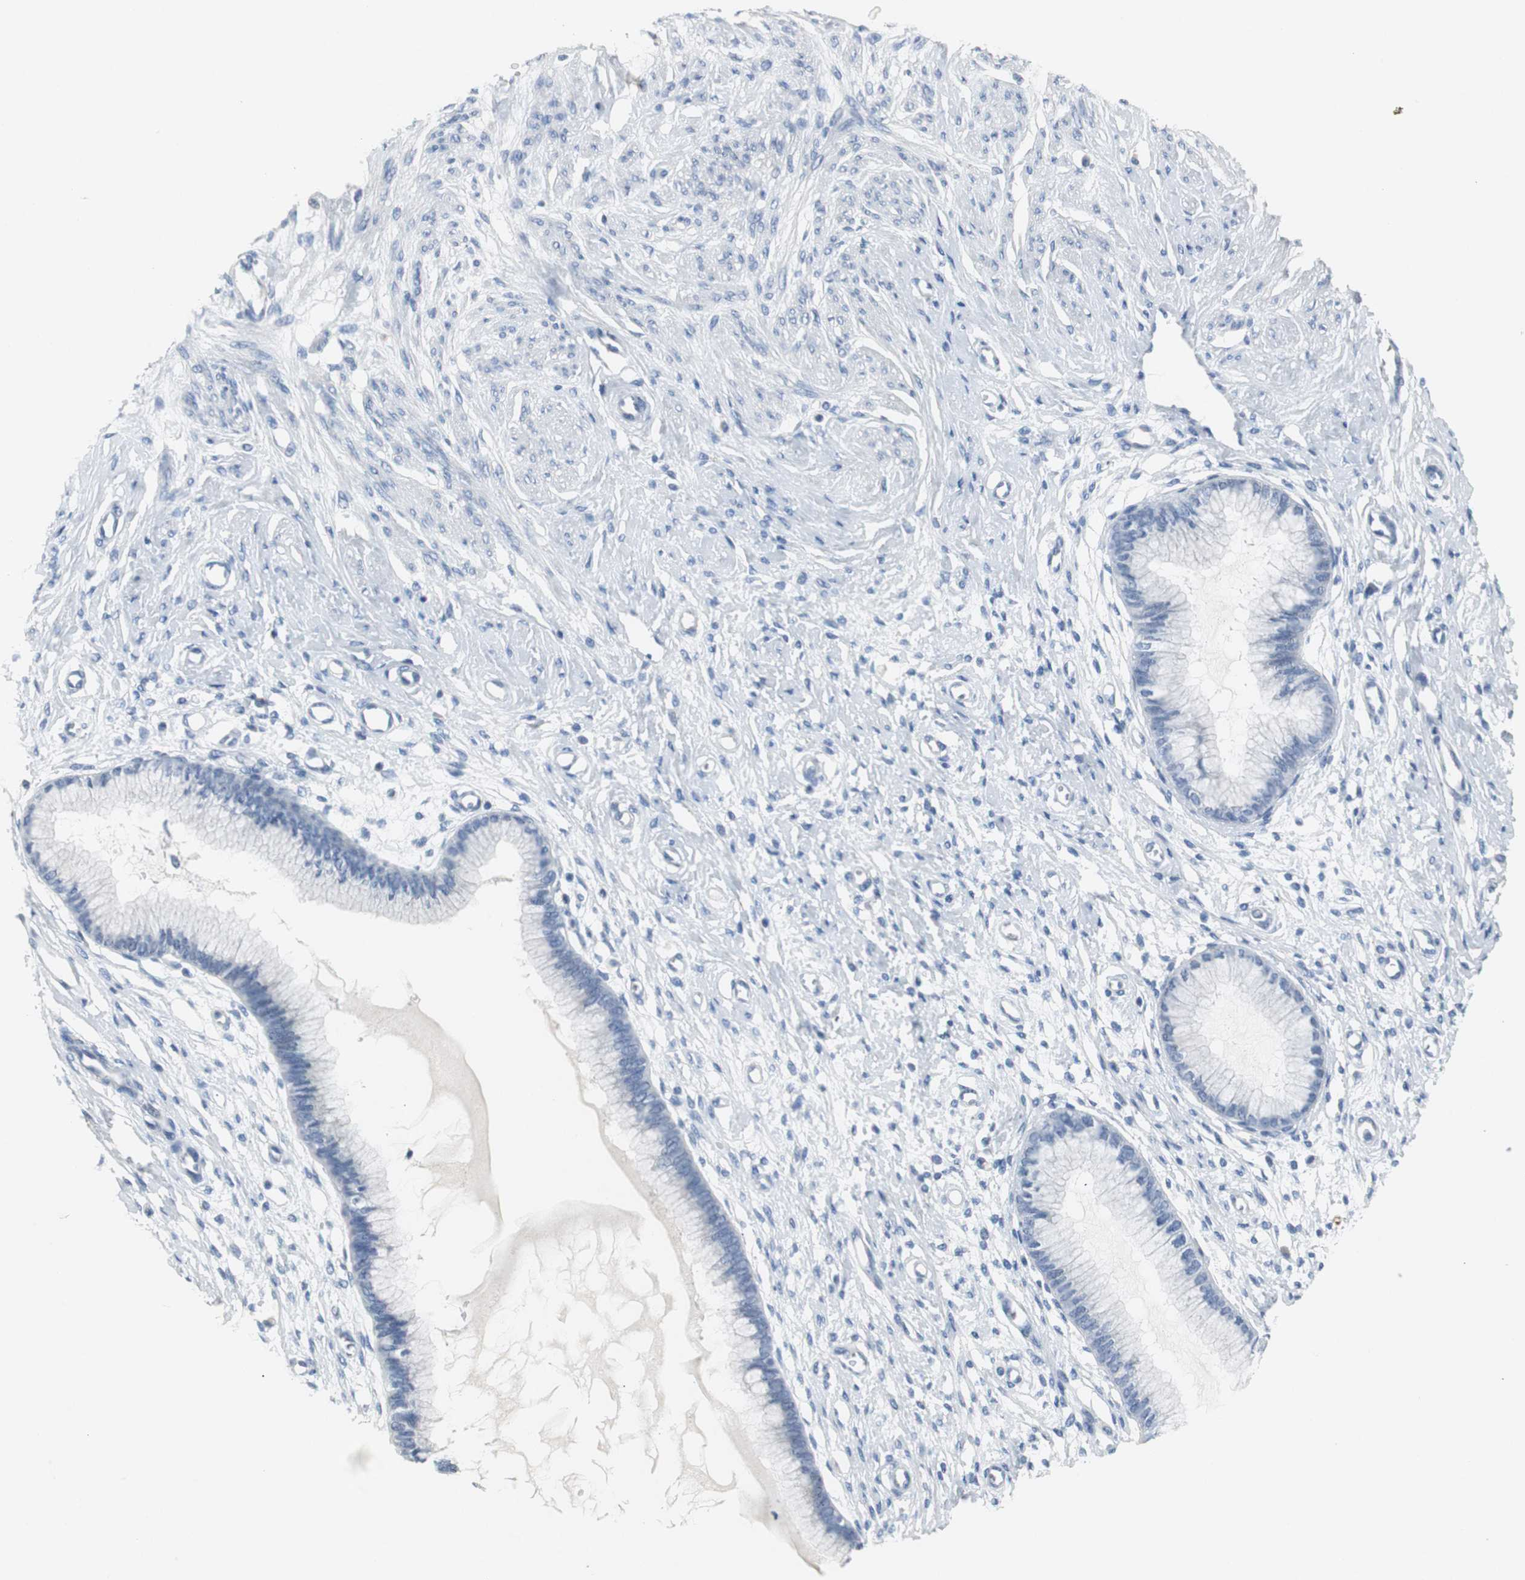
{"staining": {"intensity": "negative", "quantity": "none", "location": "none"}, "tissue": "cervix", "cell_type": "Glandular cells", "image_type": "normal", "snomed": [{"axis": "morphology", "description": "Normal tissue, NOS"}, {"axis": "topography", "description": "Cervix"}], "caption": "This histopathology image is of benign cervix stained with IHC to label a protein in brown with the nuclei are counter-stained blue. There is no positivity in glandular cells.", "gene": "LRP2", "patient": {"sex": "female", "age": 55}}